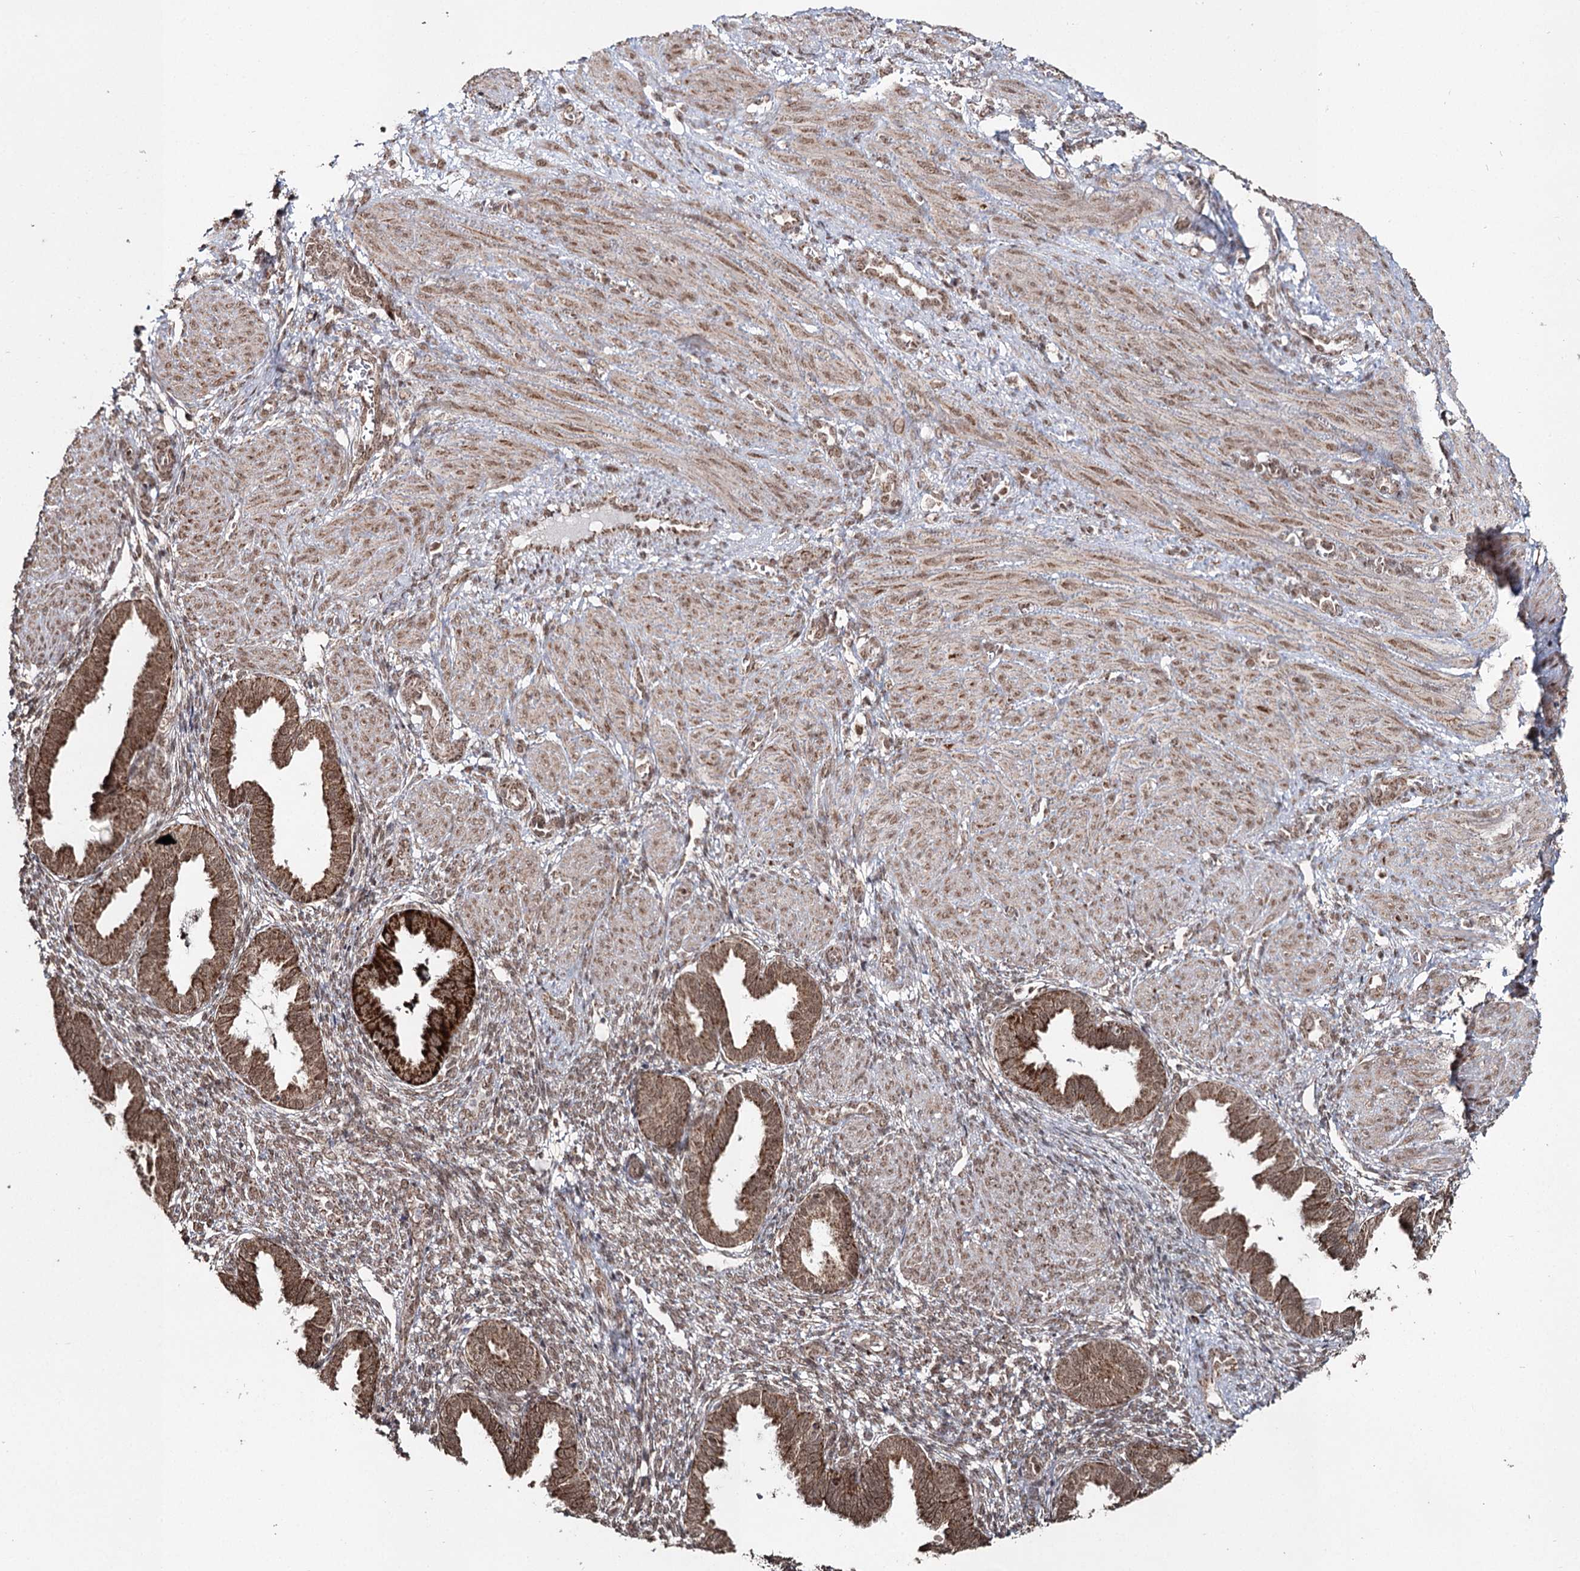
{"staining": {"intensity": "moderate", "quantity": ">75%", "location": "cytoplasmic/membranous"}, "tissue": "endometrium", "cell_type": "Cells in endometrial stroma", "image_type": "normal", "snomed": [{"axis": "morphology", "description": "Normal tissue, NOS"}, {"axis": "topography", "description": "Endometrium"}], "caption": "This is a histology image of immunohistochemistry (IHC) staining of normal endometrium, which shows moderate expression in the cytoplasmic/membranous of cells in endometrial stroma.", "gene": "PDHX", "patient": {"sex": "female", "age": 33}}